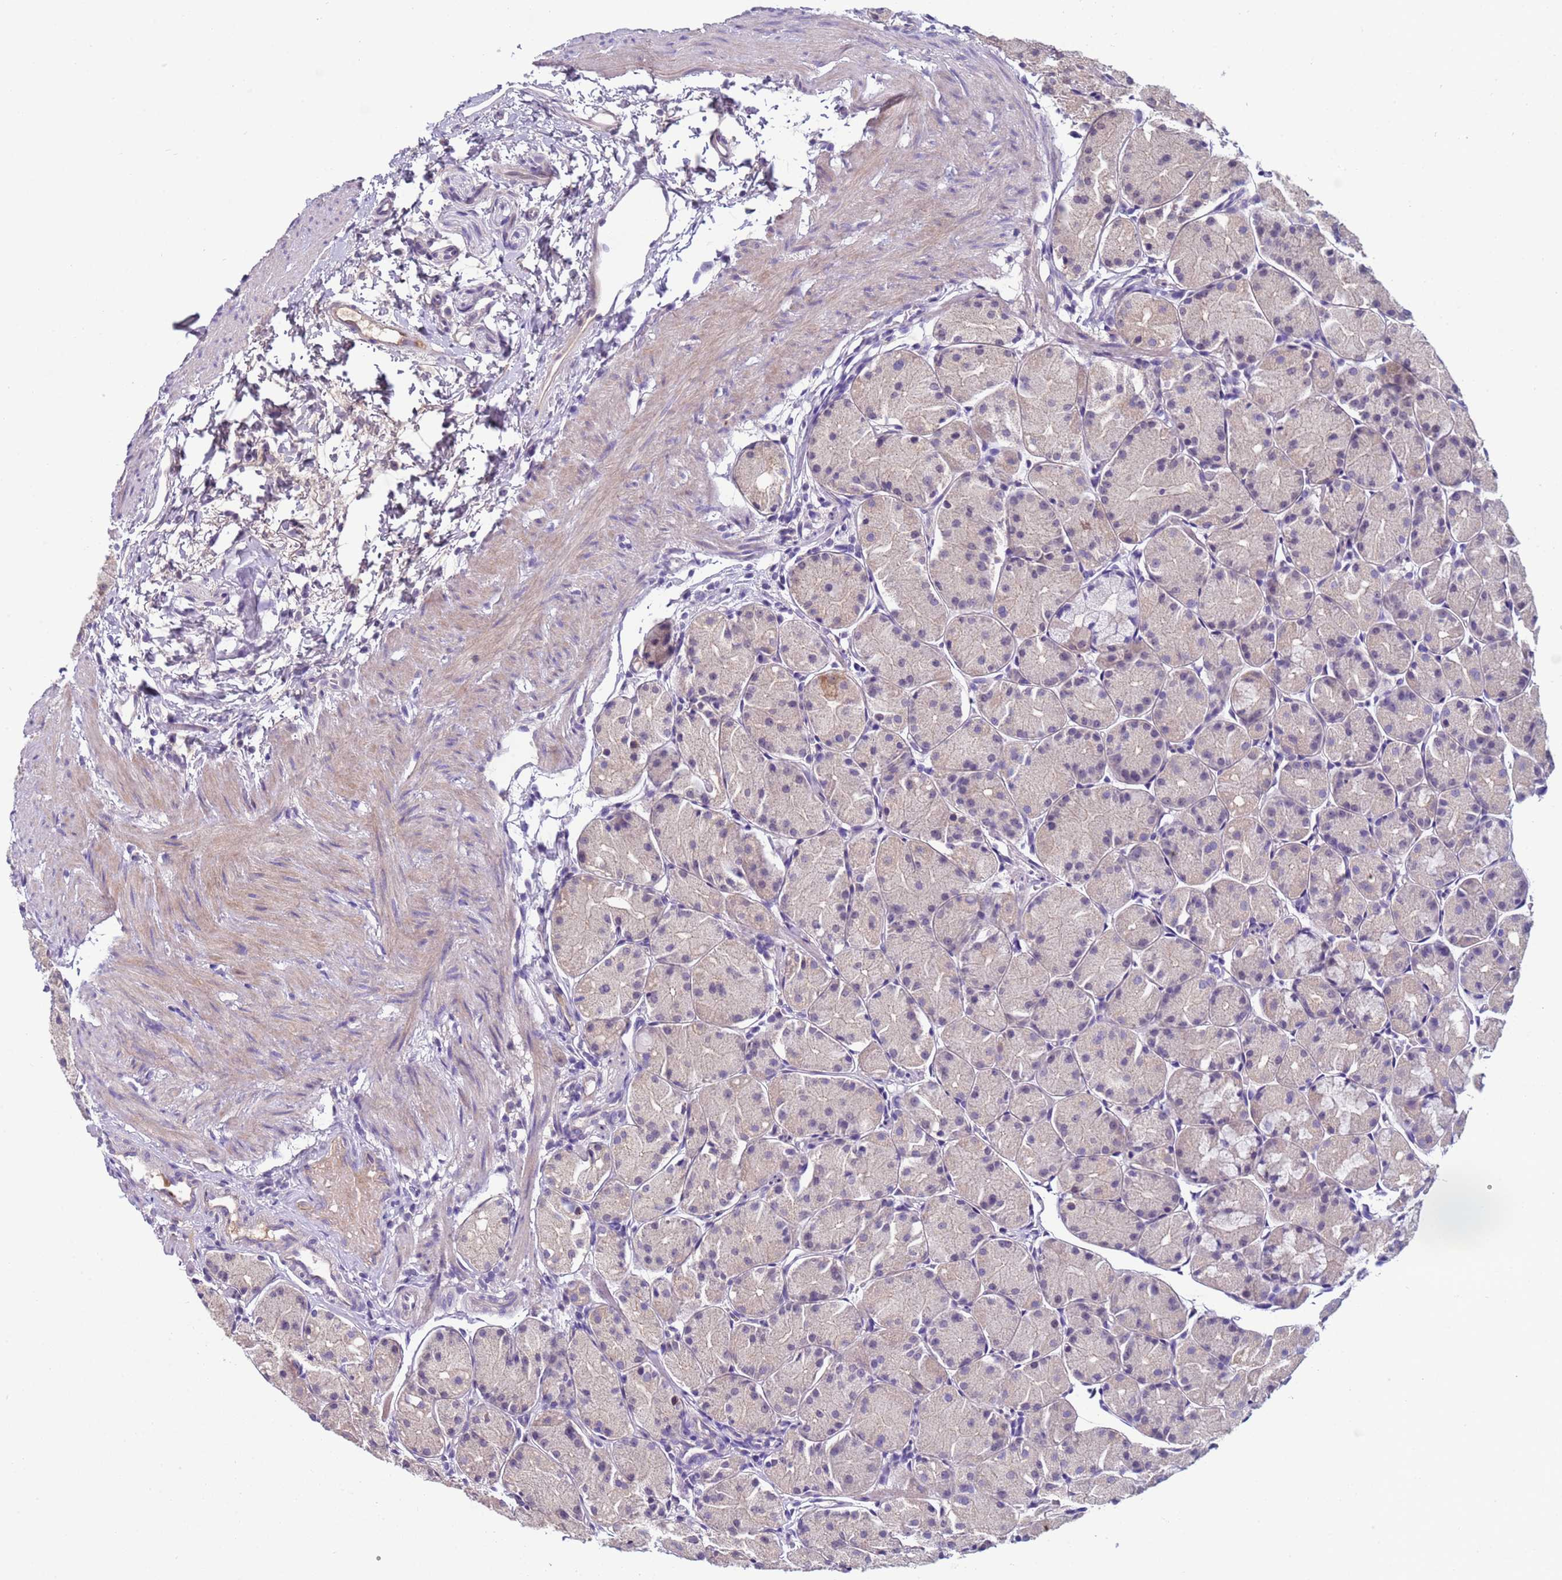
{"staining": {"intensity": "negative", "quantity": "none", "location": "none"}, "tissue": "stomach", "cell_type": "Glandular cells", "image_type": "normal", "snomed": [{"axis": "morphology", "description": "Normal tissue, NOS"}, {"axis": "topography", "description": "Stomach, upper"}], "caption": "High power microscopy photomicrograph of an immunohistochemistry (IHC) image of normal stomach, revealing no significant expression in glandular cells.", "gene": "TRIM51G", "patient": {"sex": "male", "age": 47}}